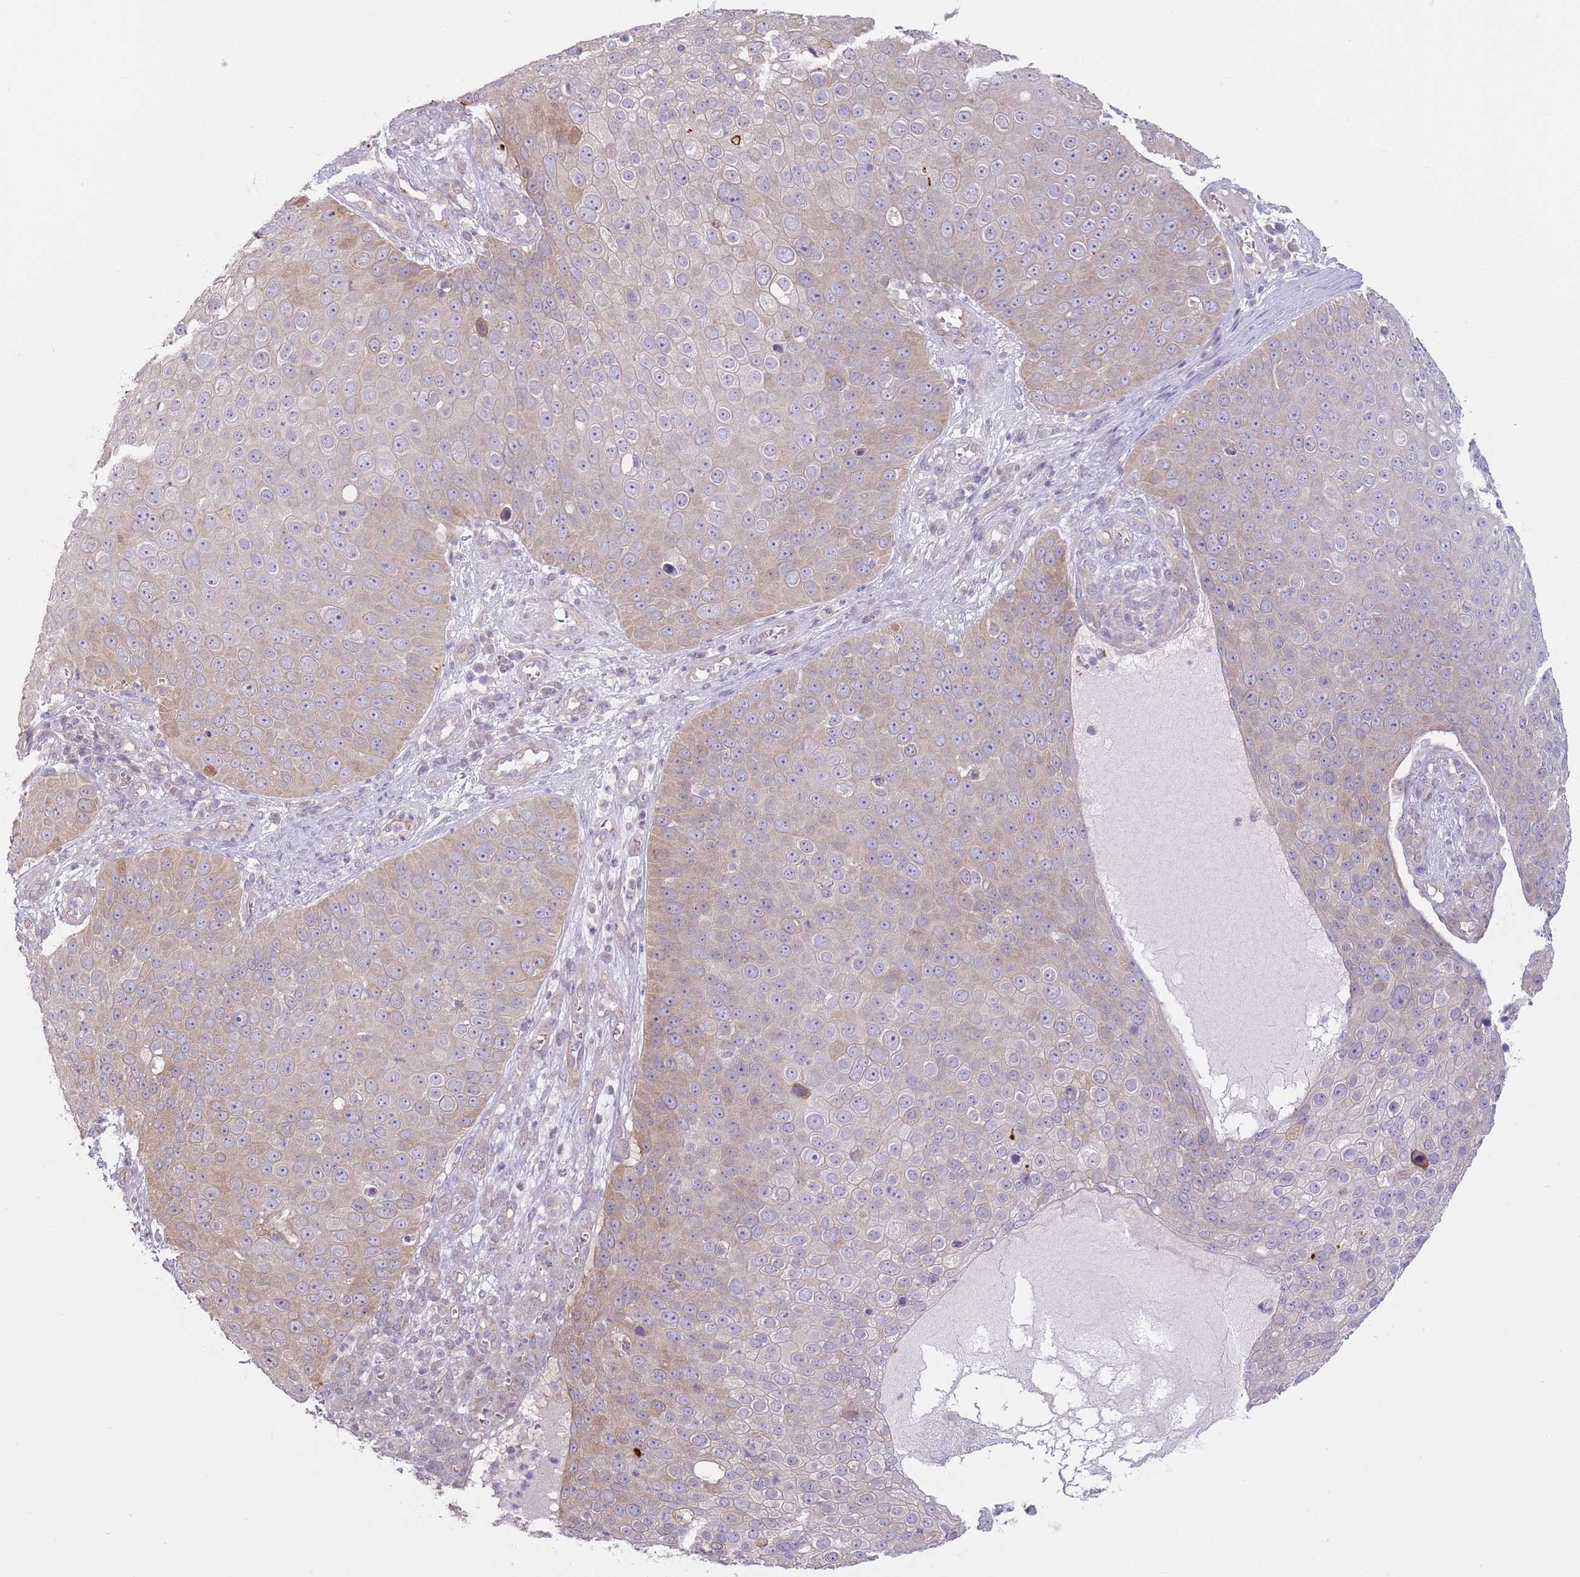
{"staining": {"intensity": "weak", "quantity": "<25%", "location": "cytoplasmic/membranous"}, "tissue": "skin cancer", "cell_type": "Tumor cells", "image_type": "cancer", "snomed": [{"axis": "morphology", "description": "Squamous cell carcinoma, NOS"}, {"axis": "topography", "description": "Skin"}], "caption": "A high-resolution micrograph shows immunohistochemistry (IHC) staining of skin cancer, which displays no significant positivity in tumor cells. The staining was performed using DAB (3,3'-diaminobenzidine) to visualize the protein expression in brown, while the nuclei were stained in blue with hematoxylin (Magnification: 20x).", "gene": "LDHD", "patient": {"sex": "male", "age": 71}}